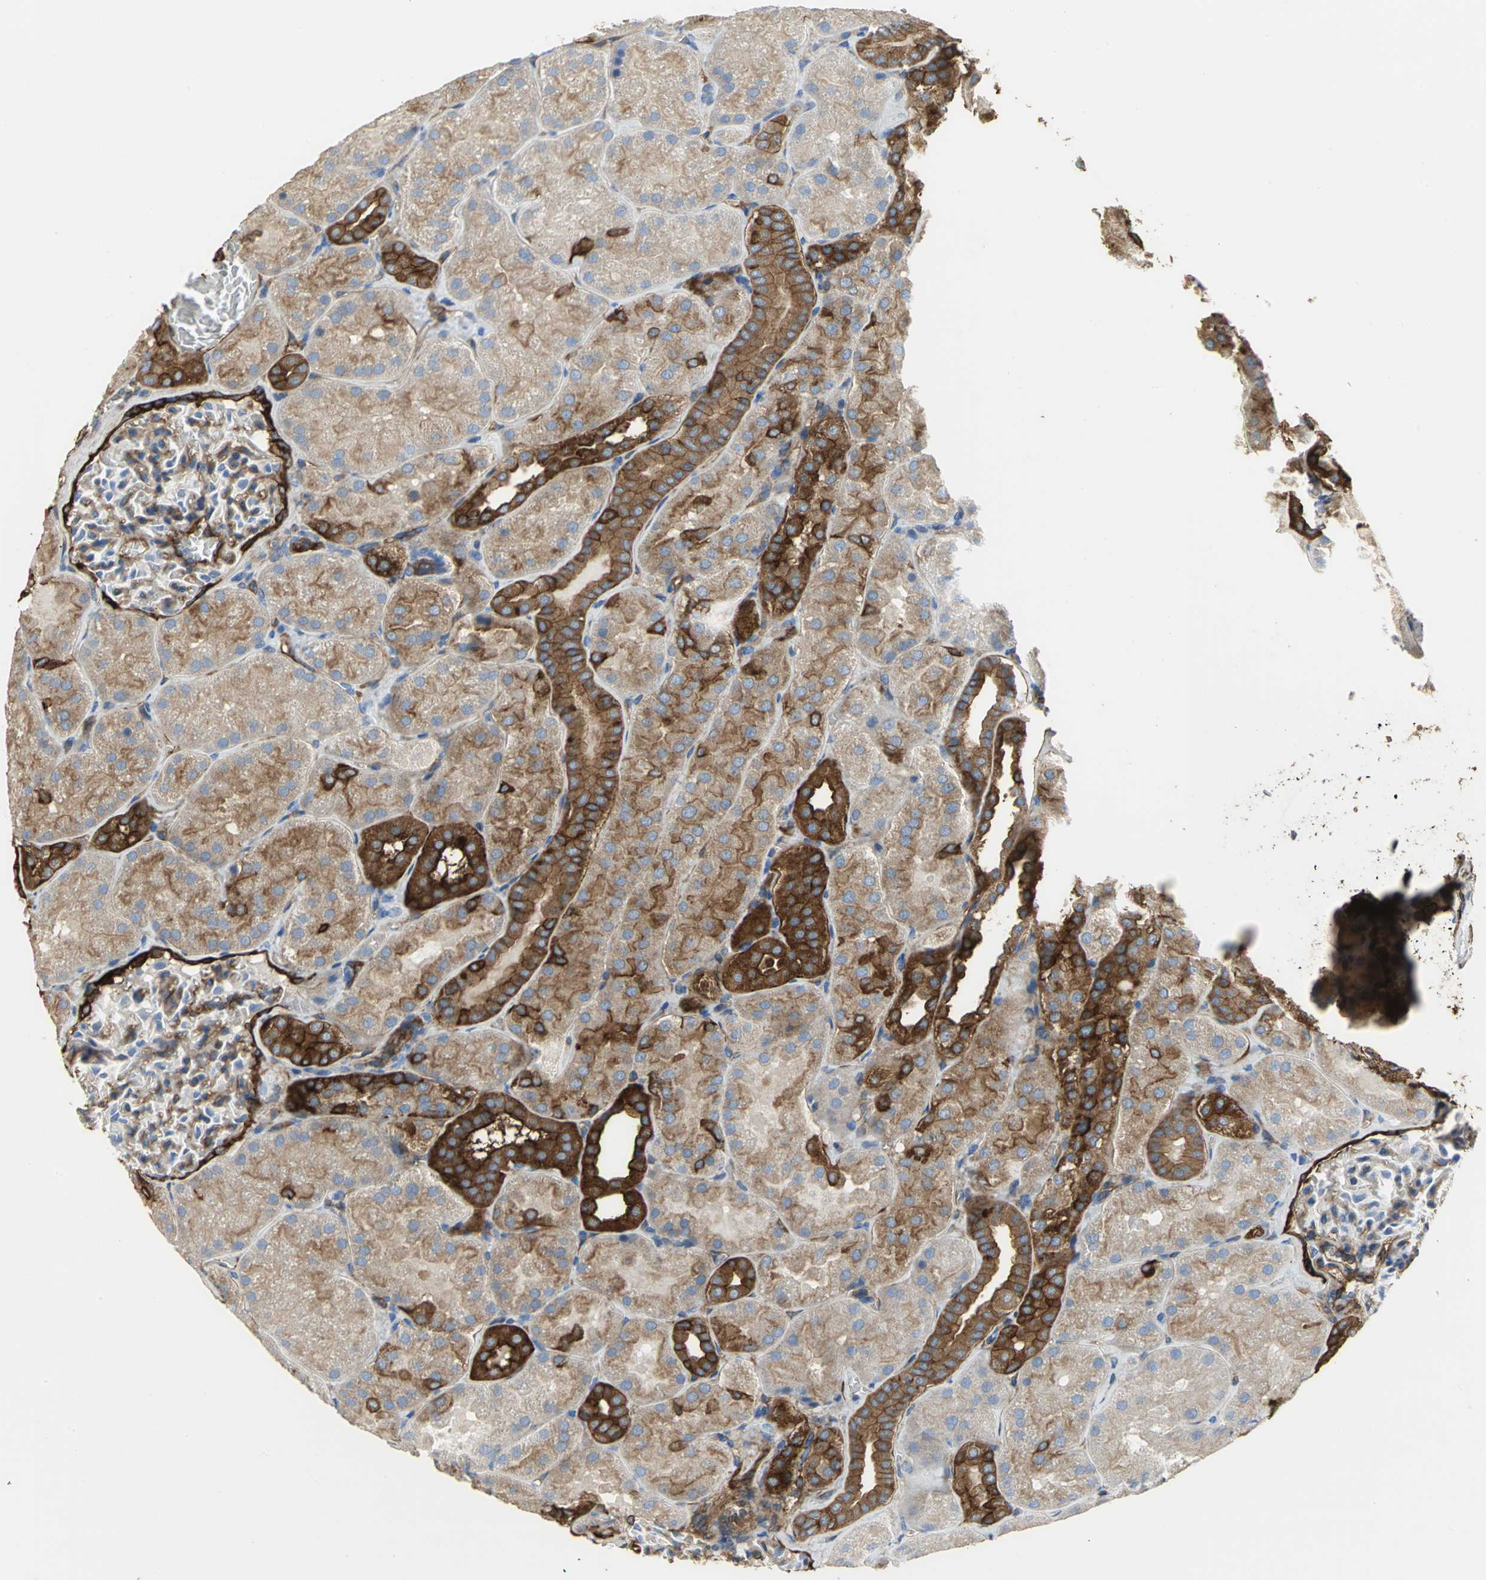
{"staining": {"intensity": "strong", "quantity": ">75%", "location": "cytoplasmic/membranous"}, "tissue": "kidney", "cell_type": "Cells in glomeruli", "image_type": "normal", "snomed": [{"axis": "morphology", "description": "Normal tissue, NOS"}, {"axis": "topography", "description": "Kidney"}], "caption": "Immunohistochemistry staining of benign kidney, which exhibits high levels of strong cytoplasmic/membranous positivity in about >75% of cells in glomeruli indicating strong cytoplasmic/membranous protein expression. The staining was performed using DAB (brown) for protein detection and nuclei were counterstained in hematoxylin (blue).", "gene": "FLNB", "patient": {"sex": "male", "age": 28}}